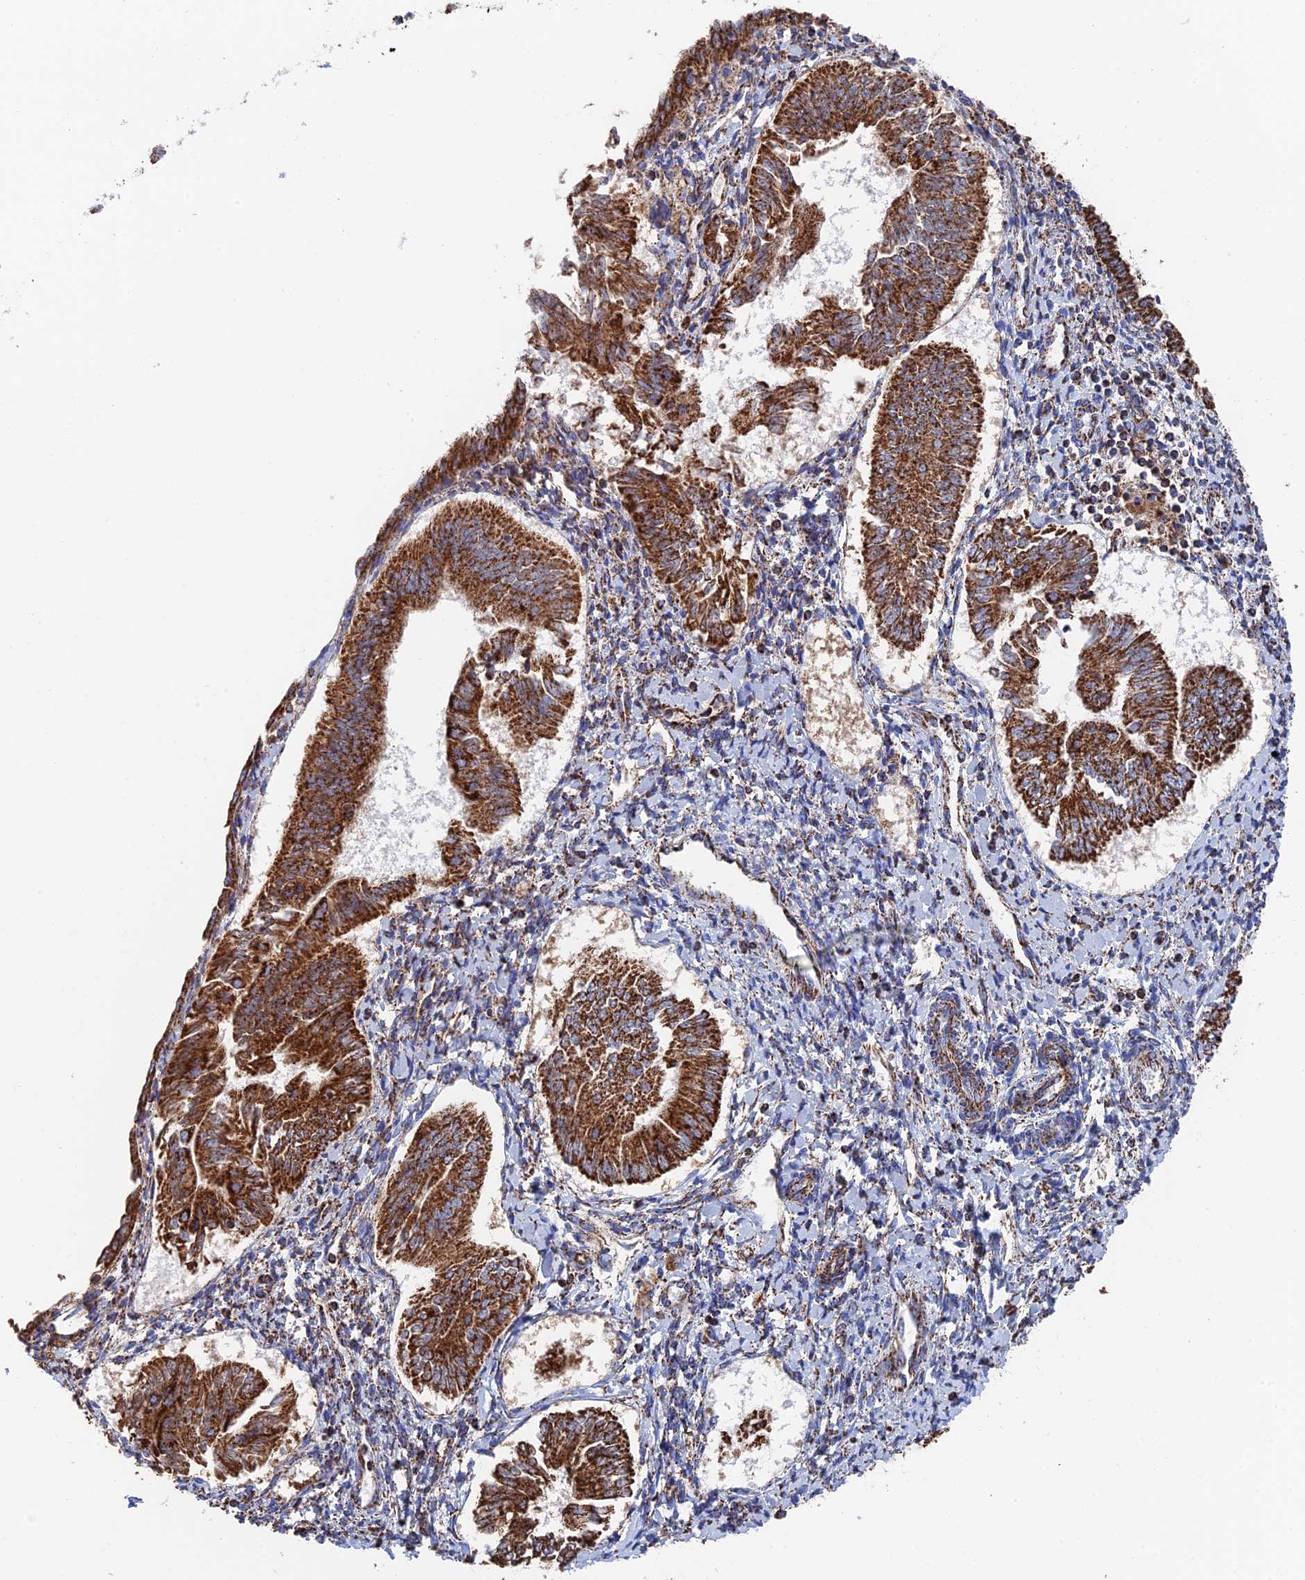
{"staining": {"intensity": "strong", "quantity": ">75%", "location": "cytoplasmic/membranous"}, "tissue": "endometrial cancer", "cell_type": "Tumor cells", "image_type": "cancer", "snomed": [{"axis": "morphology", "description": "Adenocarcinoma, NOS"}, {"axis": "topography", "description": "Endometrium"}], "caption": "Endometrial adenocarcinoma was stained to show a protein in brown. There is high levels of strong cytoplasmic/membranous positivity in about >75% of tumor cells.", "gene": "HAUS8", "patient": {"sex": "female", "age": 58}}